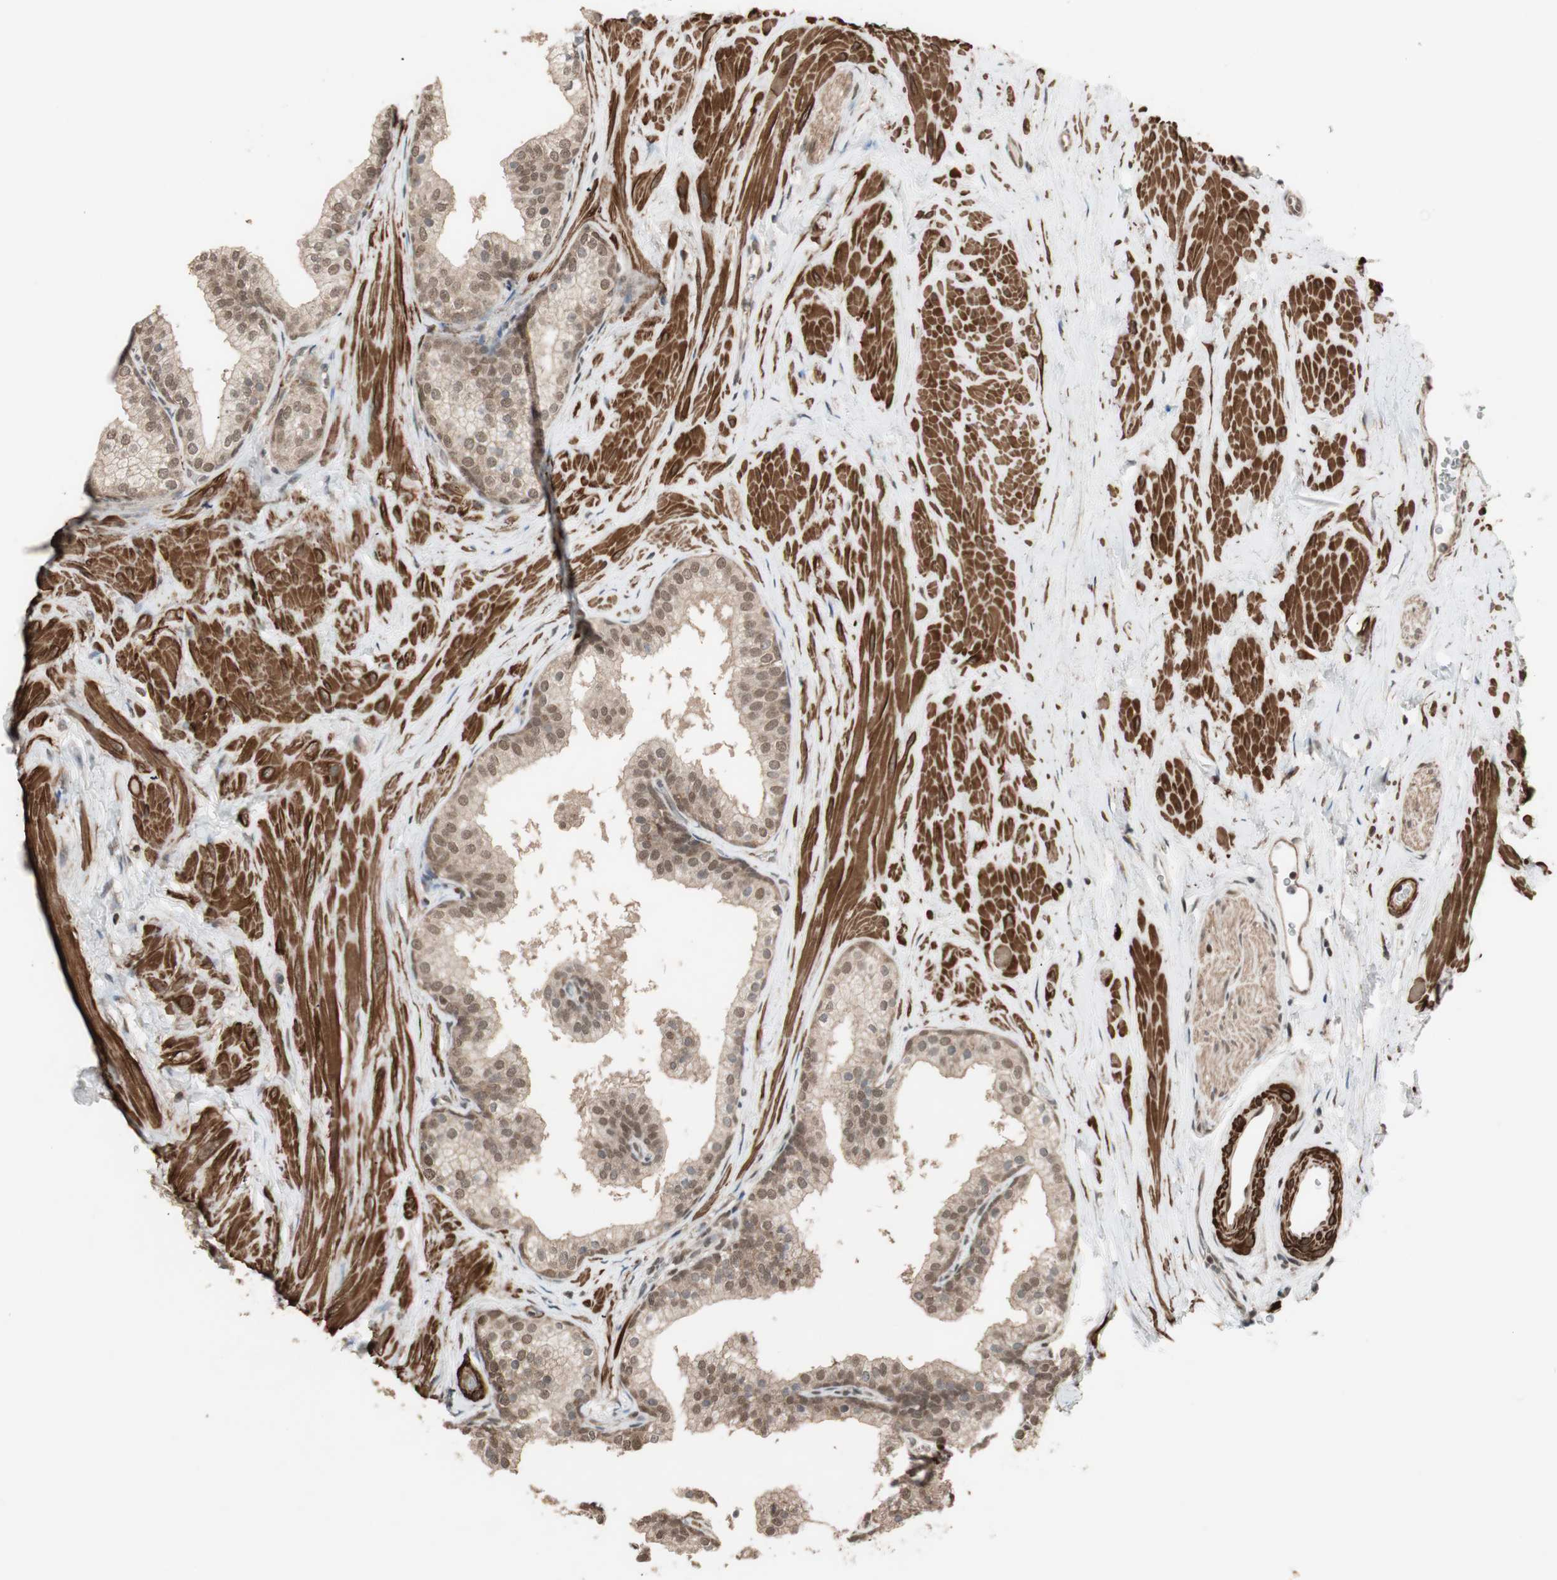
{"staining": {"intensity": "weak", "quantity": "25%-75%", "location": "cytoplasmic/membranous,nuclear"}, "tissue": "prostate", "cell_type": "Glandular cells", "image_type": "normal", "snomed": [{"axis": "morphology", "description": "Normal tissue, NOS"}, {"axis": "topography", "description": "Prostate"}], "caption": "Human prostate stained with a brown dye displays weak cytoplasmic/membranous,nuclear positive expression in approximately 25%-75% of glandular cells.", "gene": "DRAP1", "patient": {"sex": "male", "age": 60}}